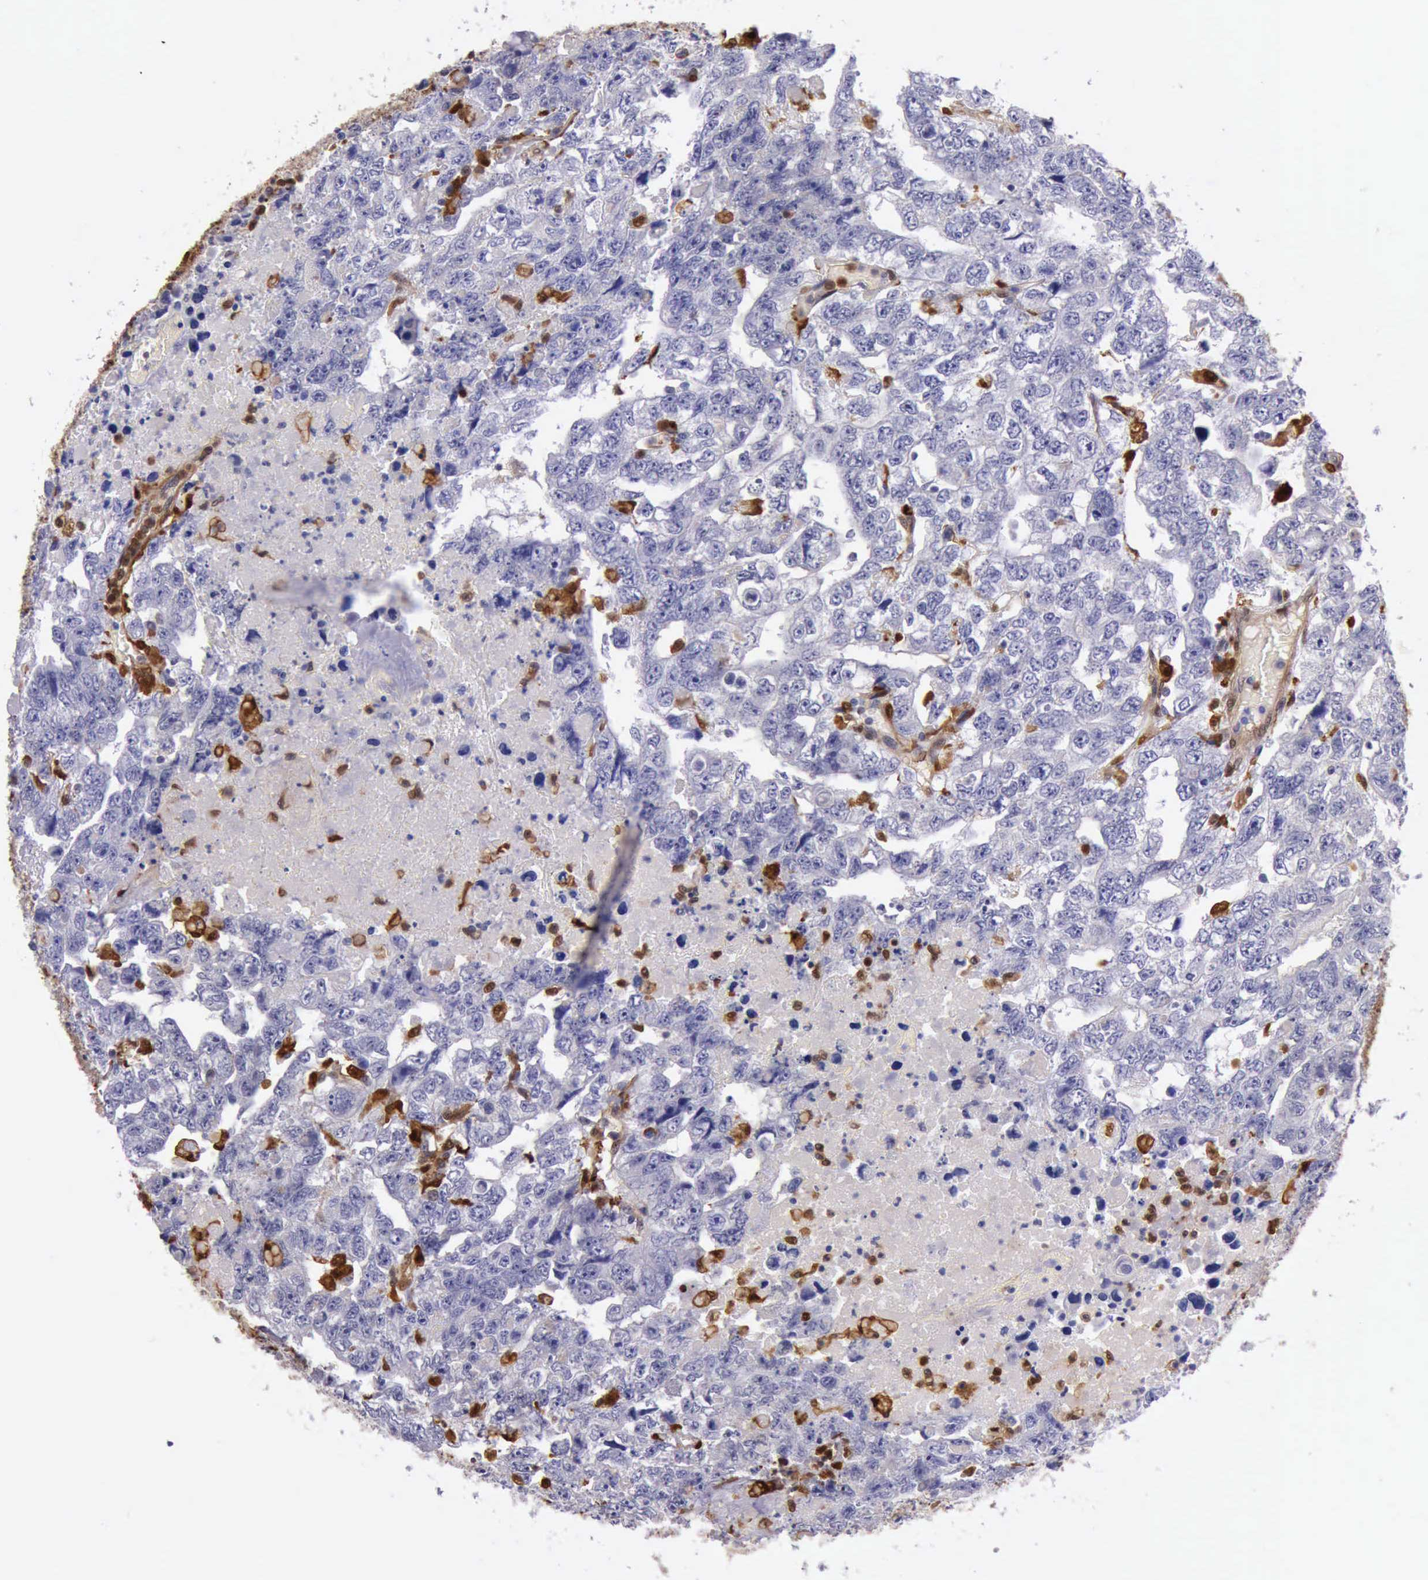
{"staining": {"intensity": "moderate", "quantity": "<25%", "location": "cytoplasmic/membranous,nuclear"}, "tissue": "testis cancer", "cell_type": "Tumor cells", "image_type": "cancer", "snomed": [{"axis": "morphology", "description": "Carcinoma, Embryonal, NOS"}, {"axis": "topography", "description": "Testis"}], "caption": "Moderate cytoplasmic/membranous and nuclear protein positivity is seen in about <25% of tumor cells in testis embryonal carcinoma.", "gene": "TYMP", "patient": {"sex": "male", "age": 36}}